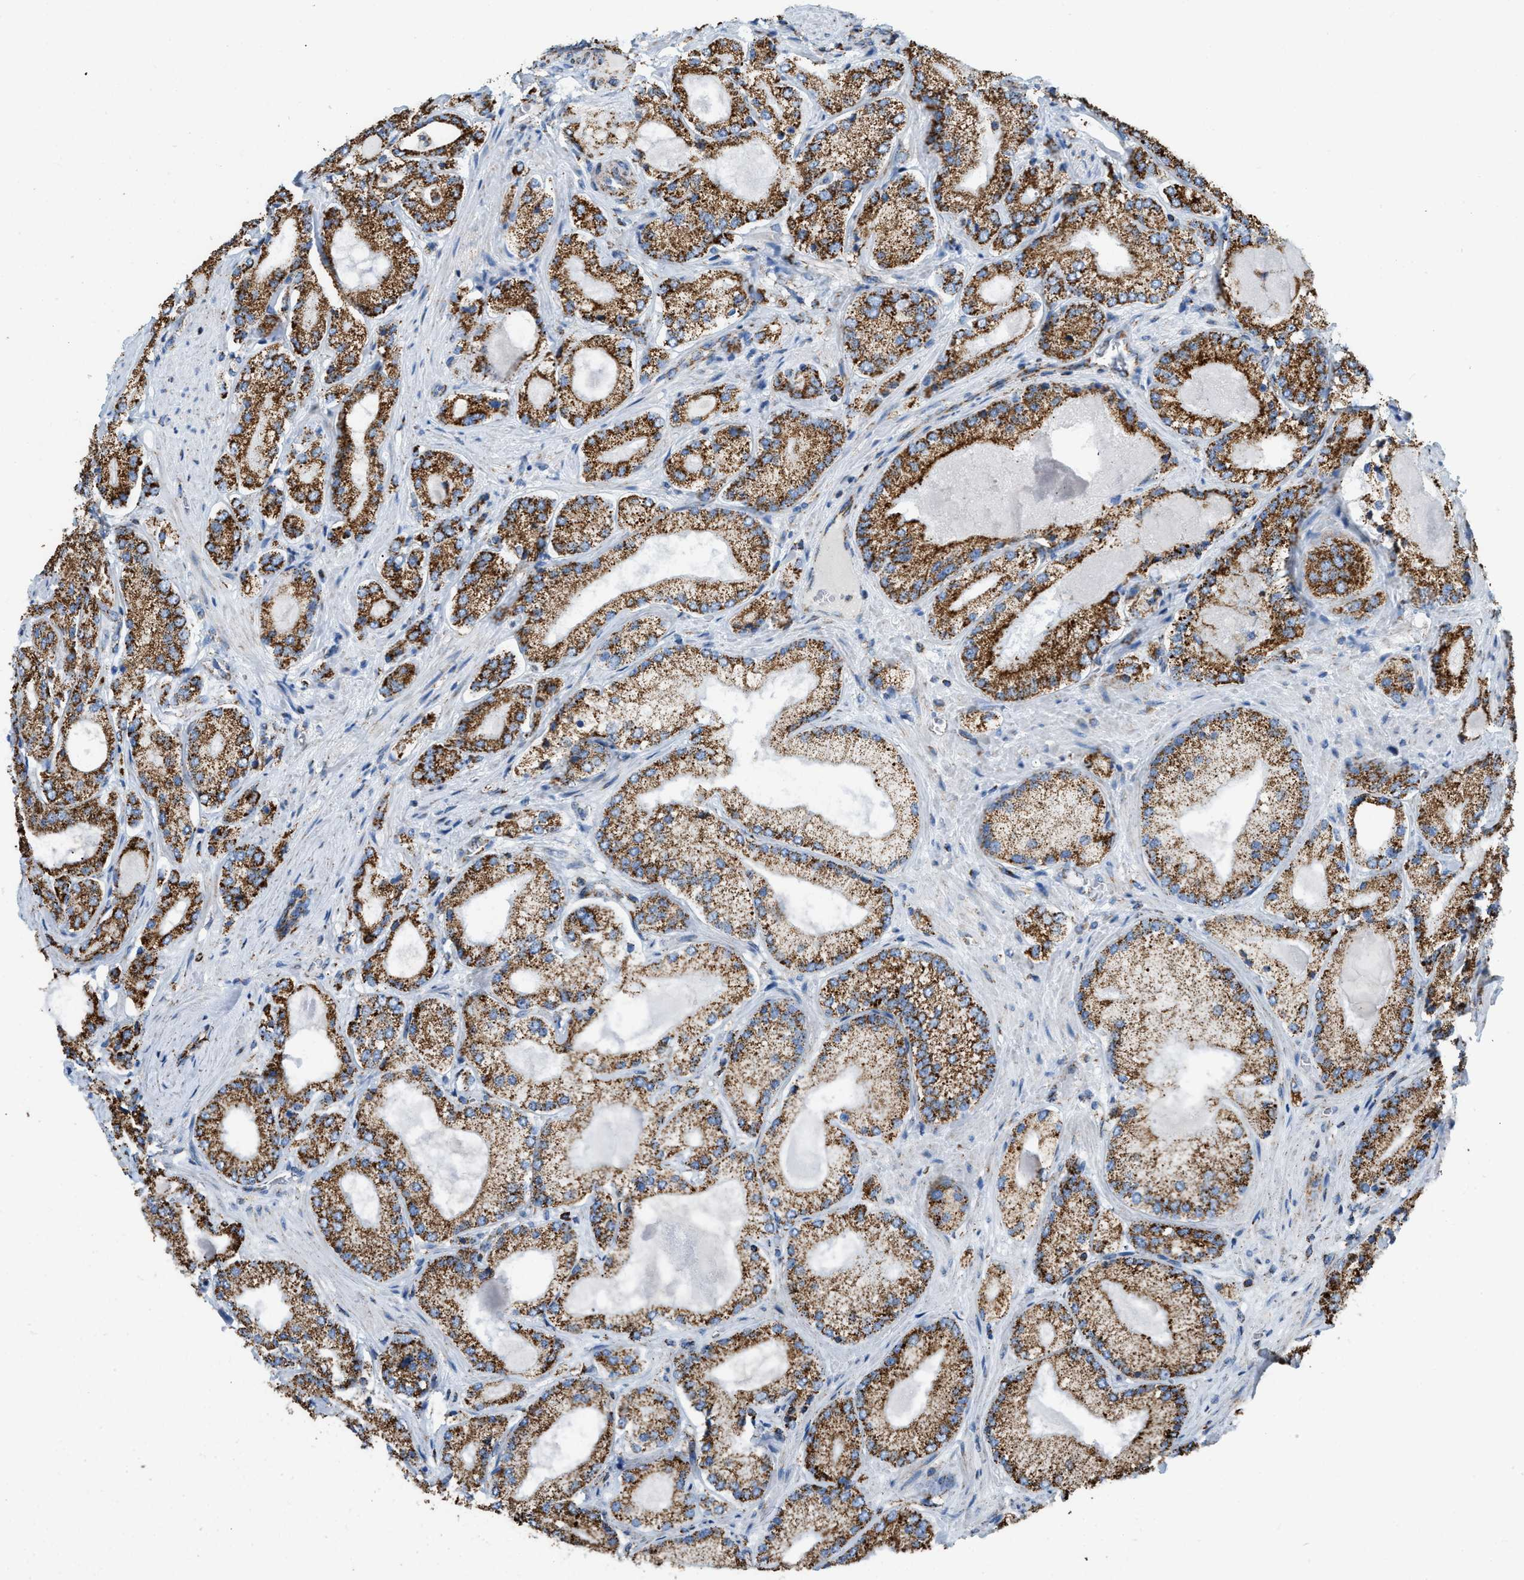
{"staining": {"intensity": "moderate", "quantity": ">75%", "location": "cytoplasmic/membranous"}, "tissue": "prostate cancer", "cell_type": "Tumor cells", "image_type": "cancer", "snomed": [{"axis": "morphology", "description": "Adenocarcinoma, Low grade"}, {"axis": "topography", "description": "Prostate"}], "caption": "An immunohistochemistry histopathology image of neoplastic tissue is shown. Protein staining in brown highlights moderate cytoplasmic/membranous positivity in adenocarcinoma (low-grade) (prostate) within tumor cells.", "gene": "ETFB", "patient": {"sex": "male", "age": 65}}